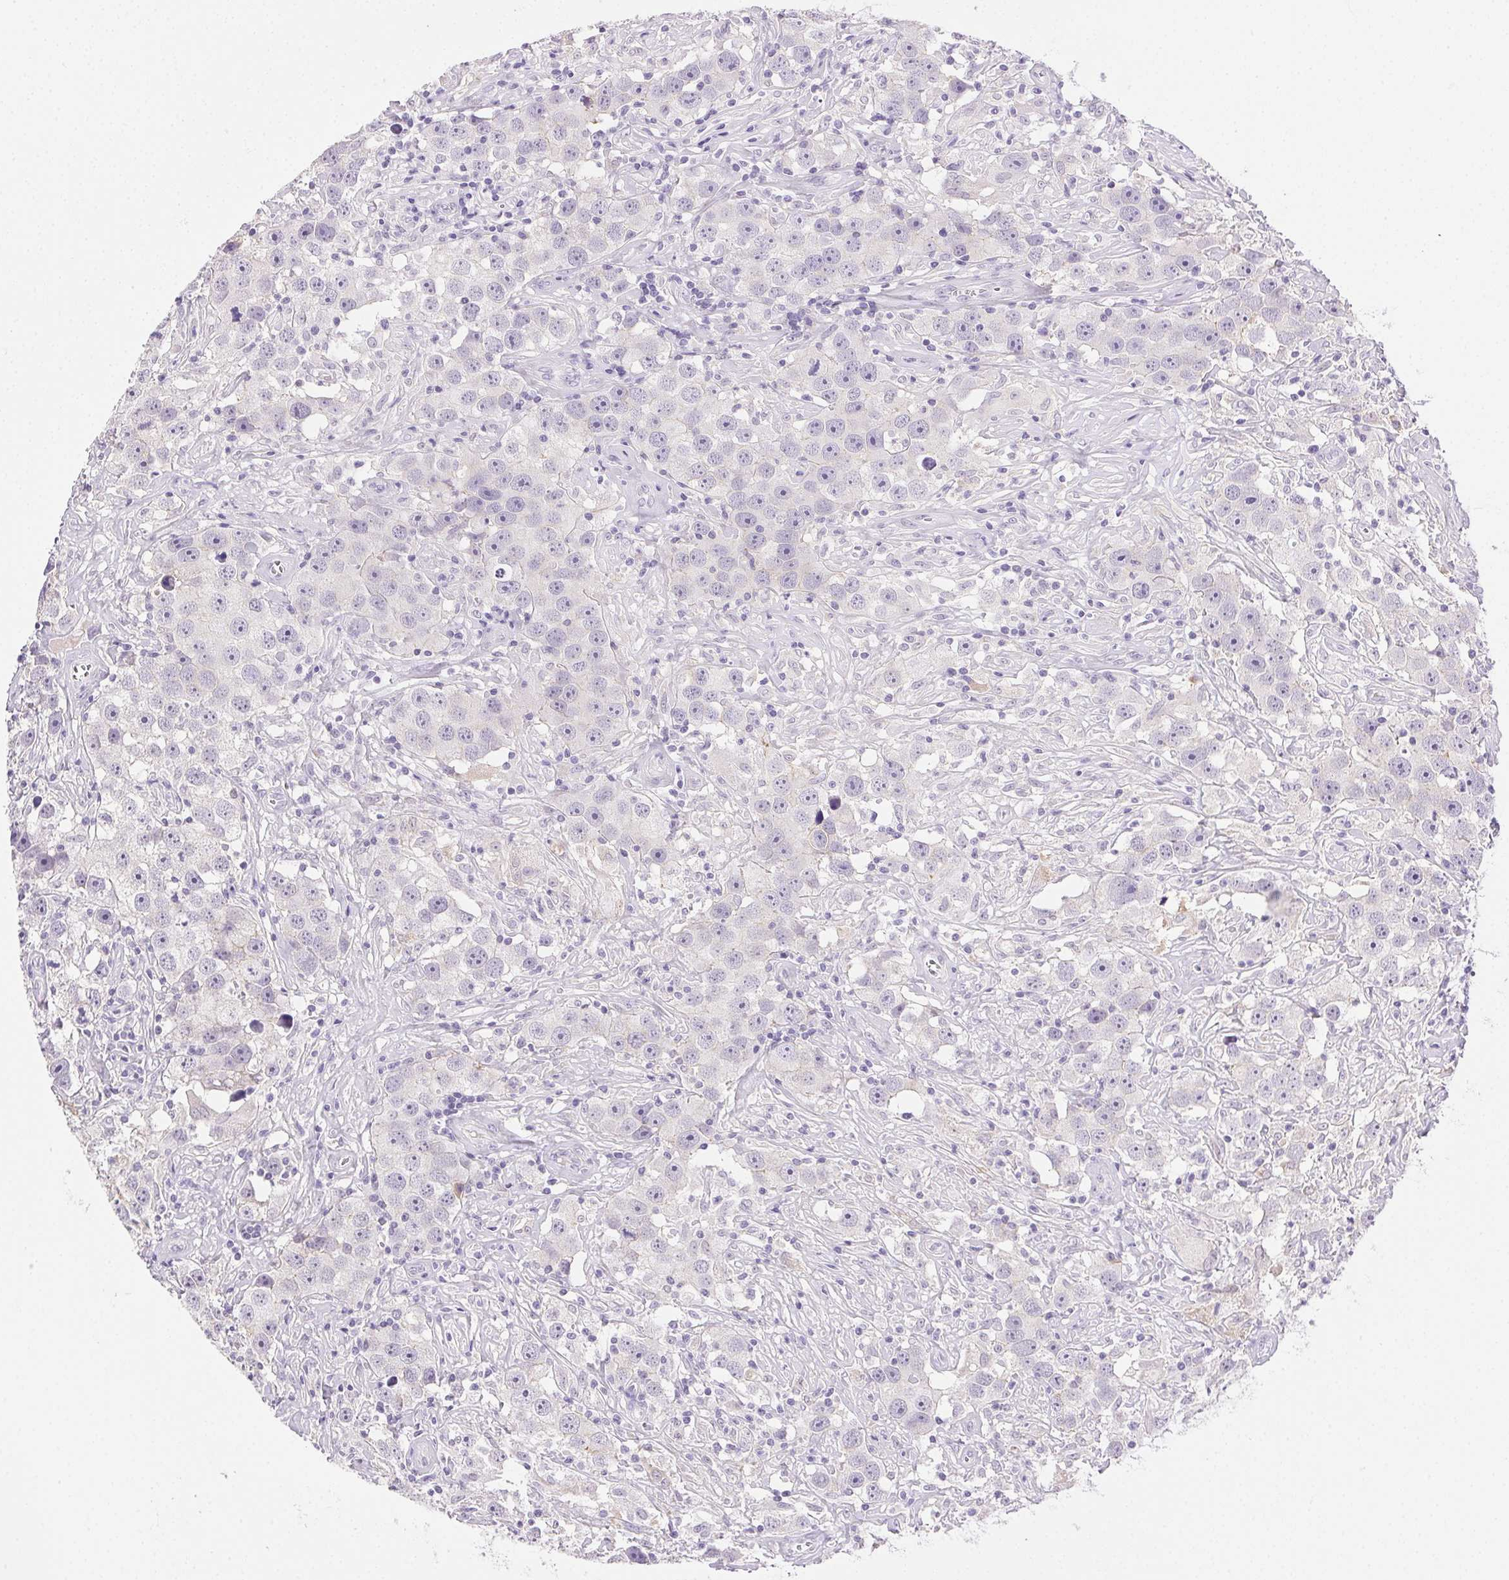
{"staining": {"intensity": "negative", "quantity": "none", "location": "none"}, "tissue": "testis cancer", "cell_type": "Tumor cells", "image_type": "cancer", "snomed": [{"axis": "morphology", "description": "Seminoma, NOS"}, {"axis": "topography", "description": "Testis"}], "caption": "DAB immunohistochemical staining of testis cancer (seminoma) shows no significant positivity in tumor cells.", "gene": "CLDN10", "patient": {"sex": "male", "age": 49}}